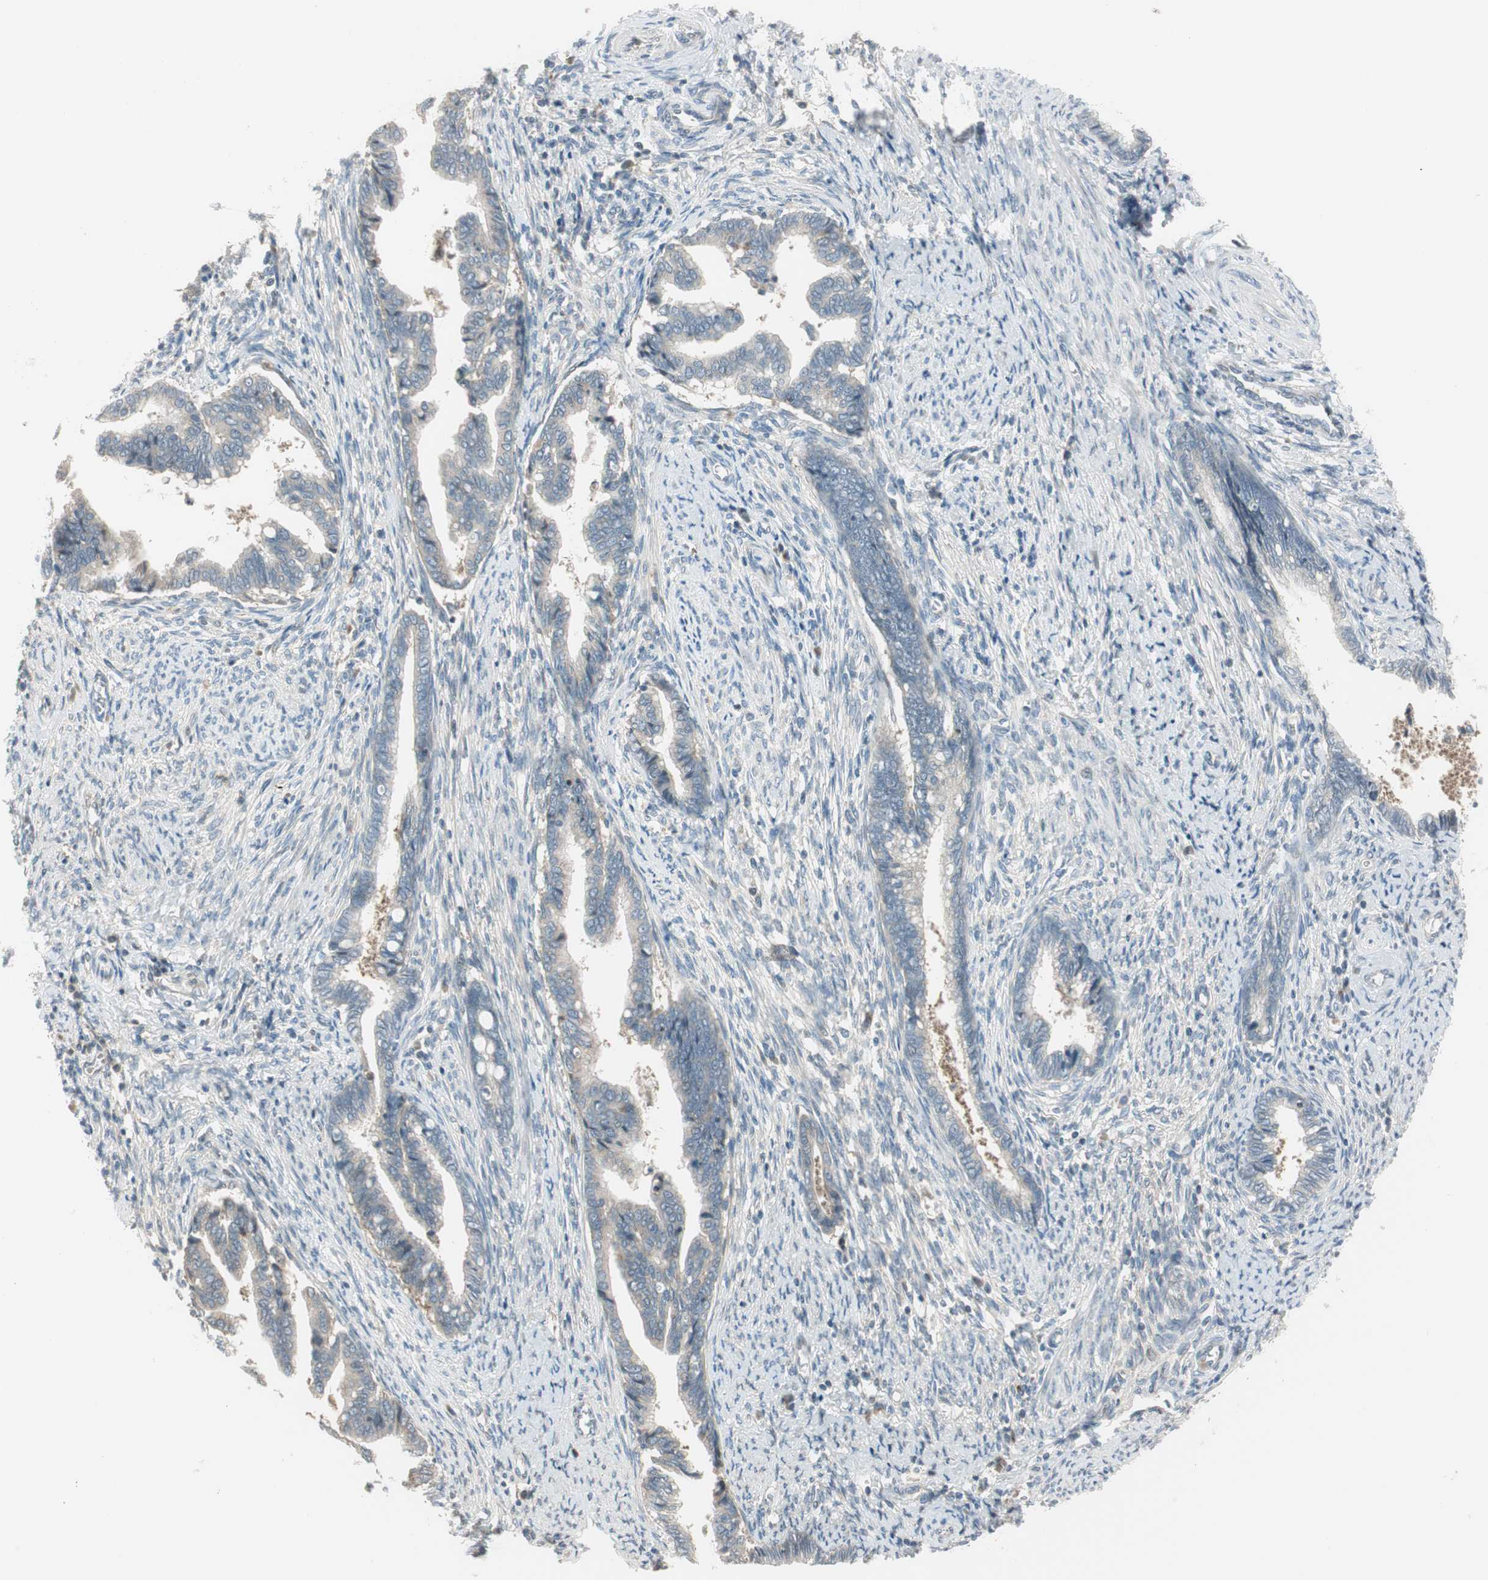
{"staining": {"intensity": "weak", "quantity": "<25%", "location": "cytoplasmic/membranous"}, "tissue": "cervical cancer", "cell_type": "Tumor cells", "image_type": "cancer", "snomed": [{"axis": "morphology", "description": "Adenocarcinoma, NOS"}, {"axis": "topography", "description": "Cervix"}], "caption": "Tumor cells are negative for protein expression in human cervical cancer.", "gene": "CGRRF1", "patient": {"sex": "female", "age": 44}}